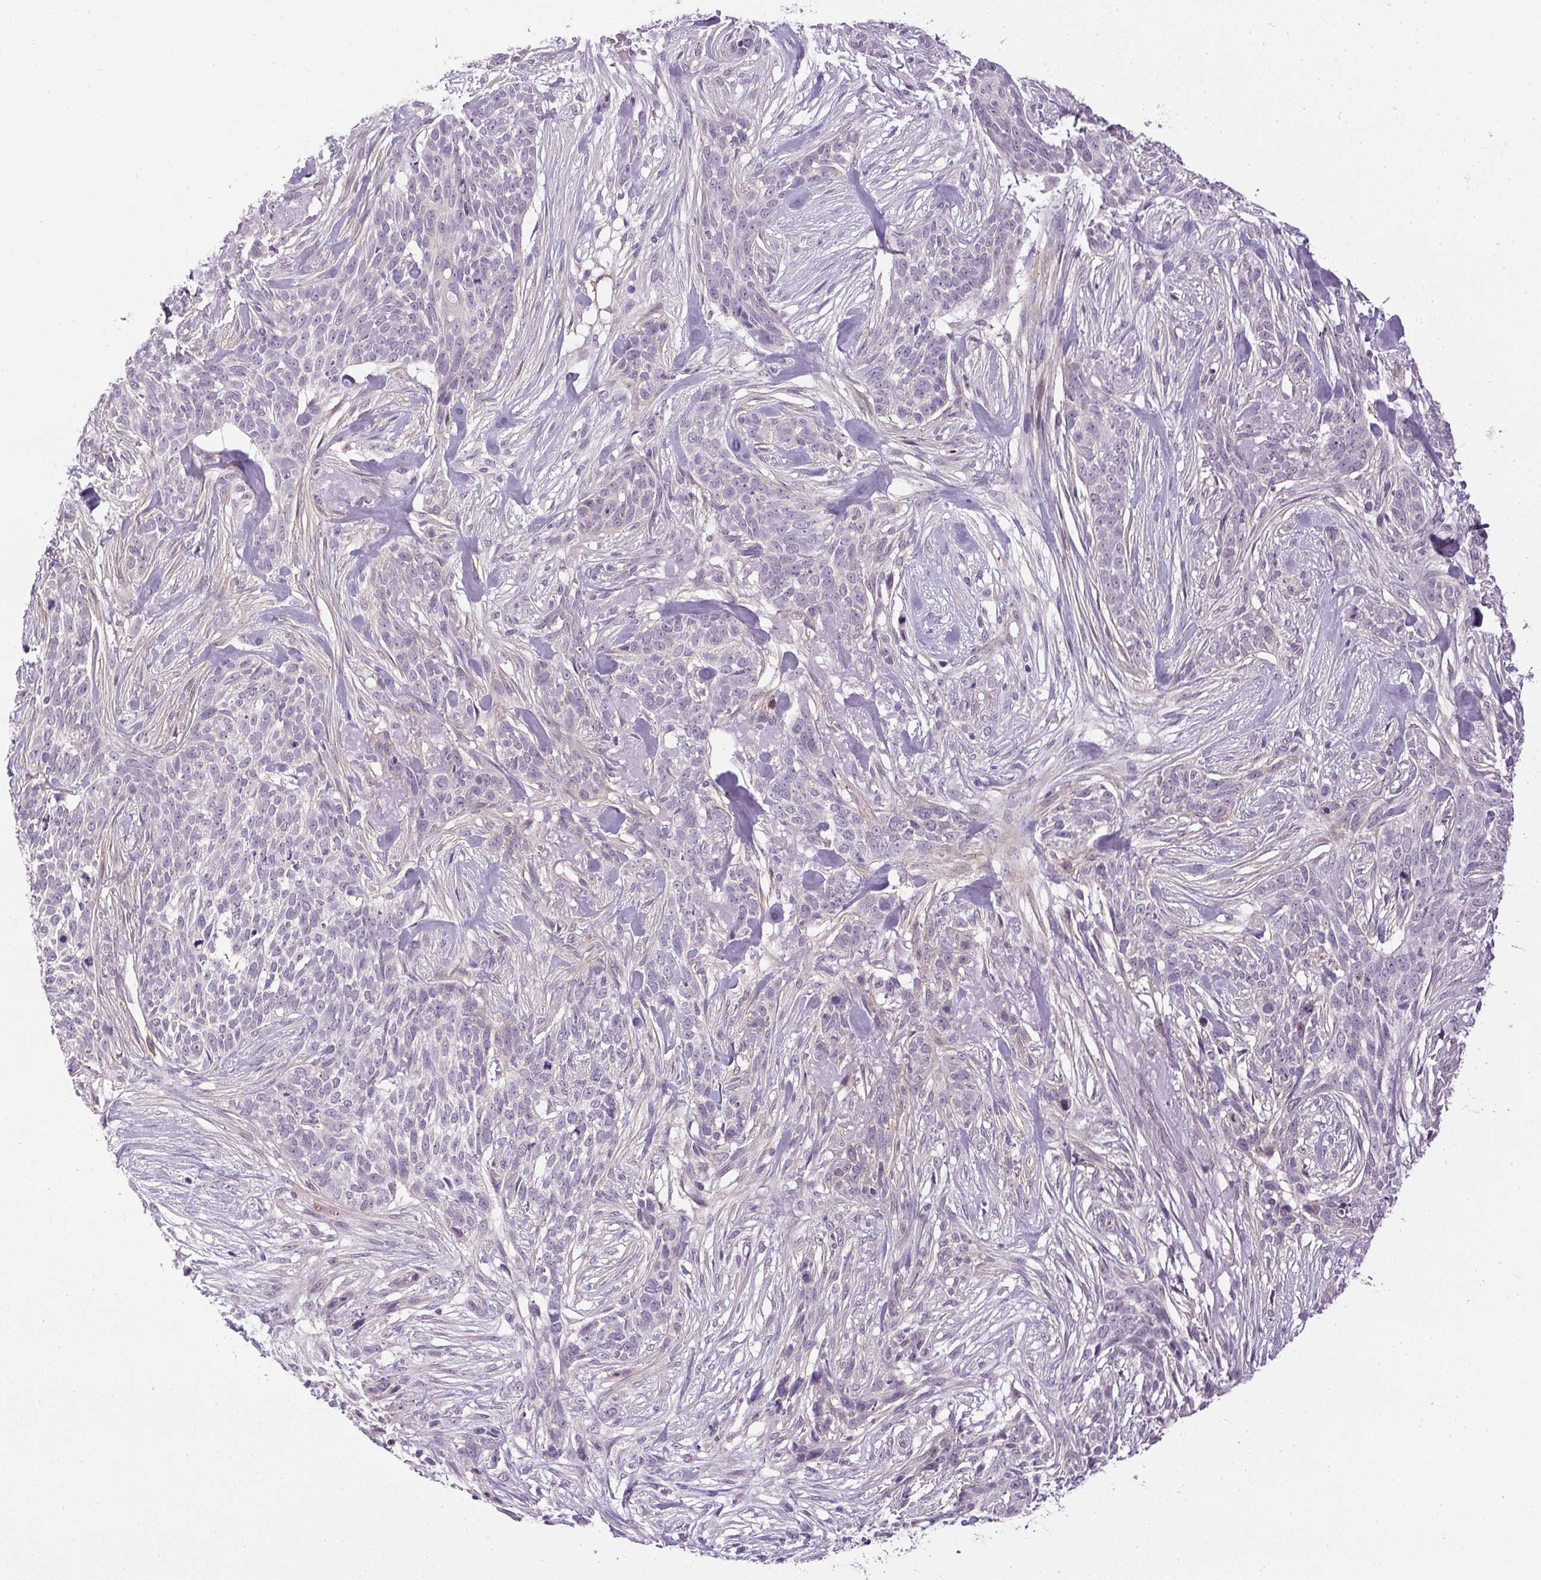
{"staining": {"intensity": "negative", "quantity": "none", "location": "none"}, "tissue": "skin cancer", "cell_type": "Tumor cells", "image_type": "cancer", "snomed": [{"axis": "morphology", "description": "Basal cell carcinoma"}, {"axis": "topography", "description": "Skin"}], "caption": "Protein analysis of skin cancer reveals no significant positivity in tumor cells. (Brightfield microscopy of DAB (3,3'-diaminobenzidine) immunohistochemistry (IHC) at high magnification).", "gene": "PRL", "patient": {"sex": "male", "age": 74}}